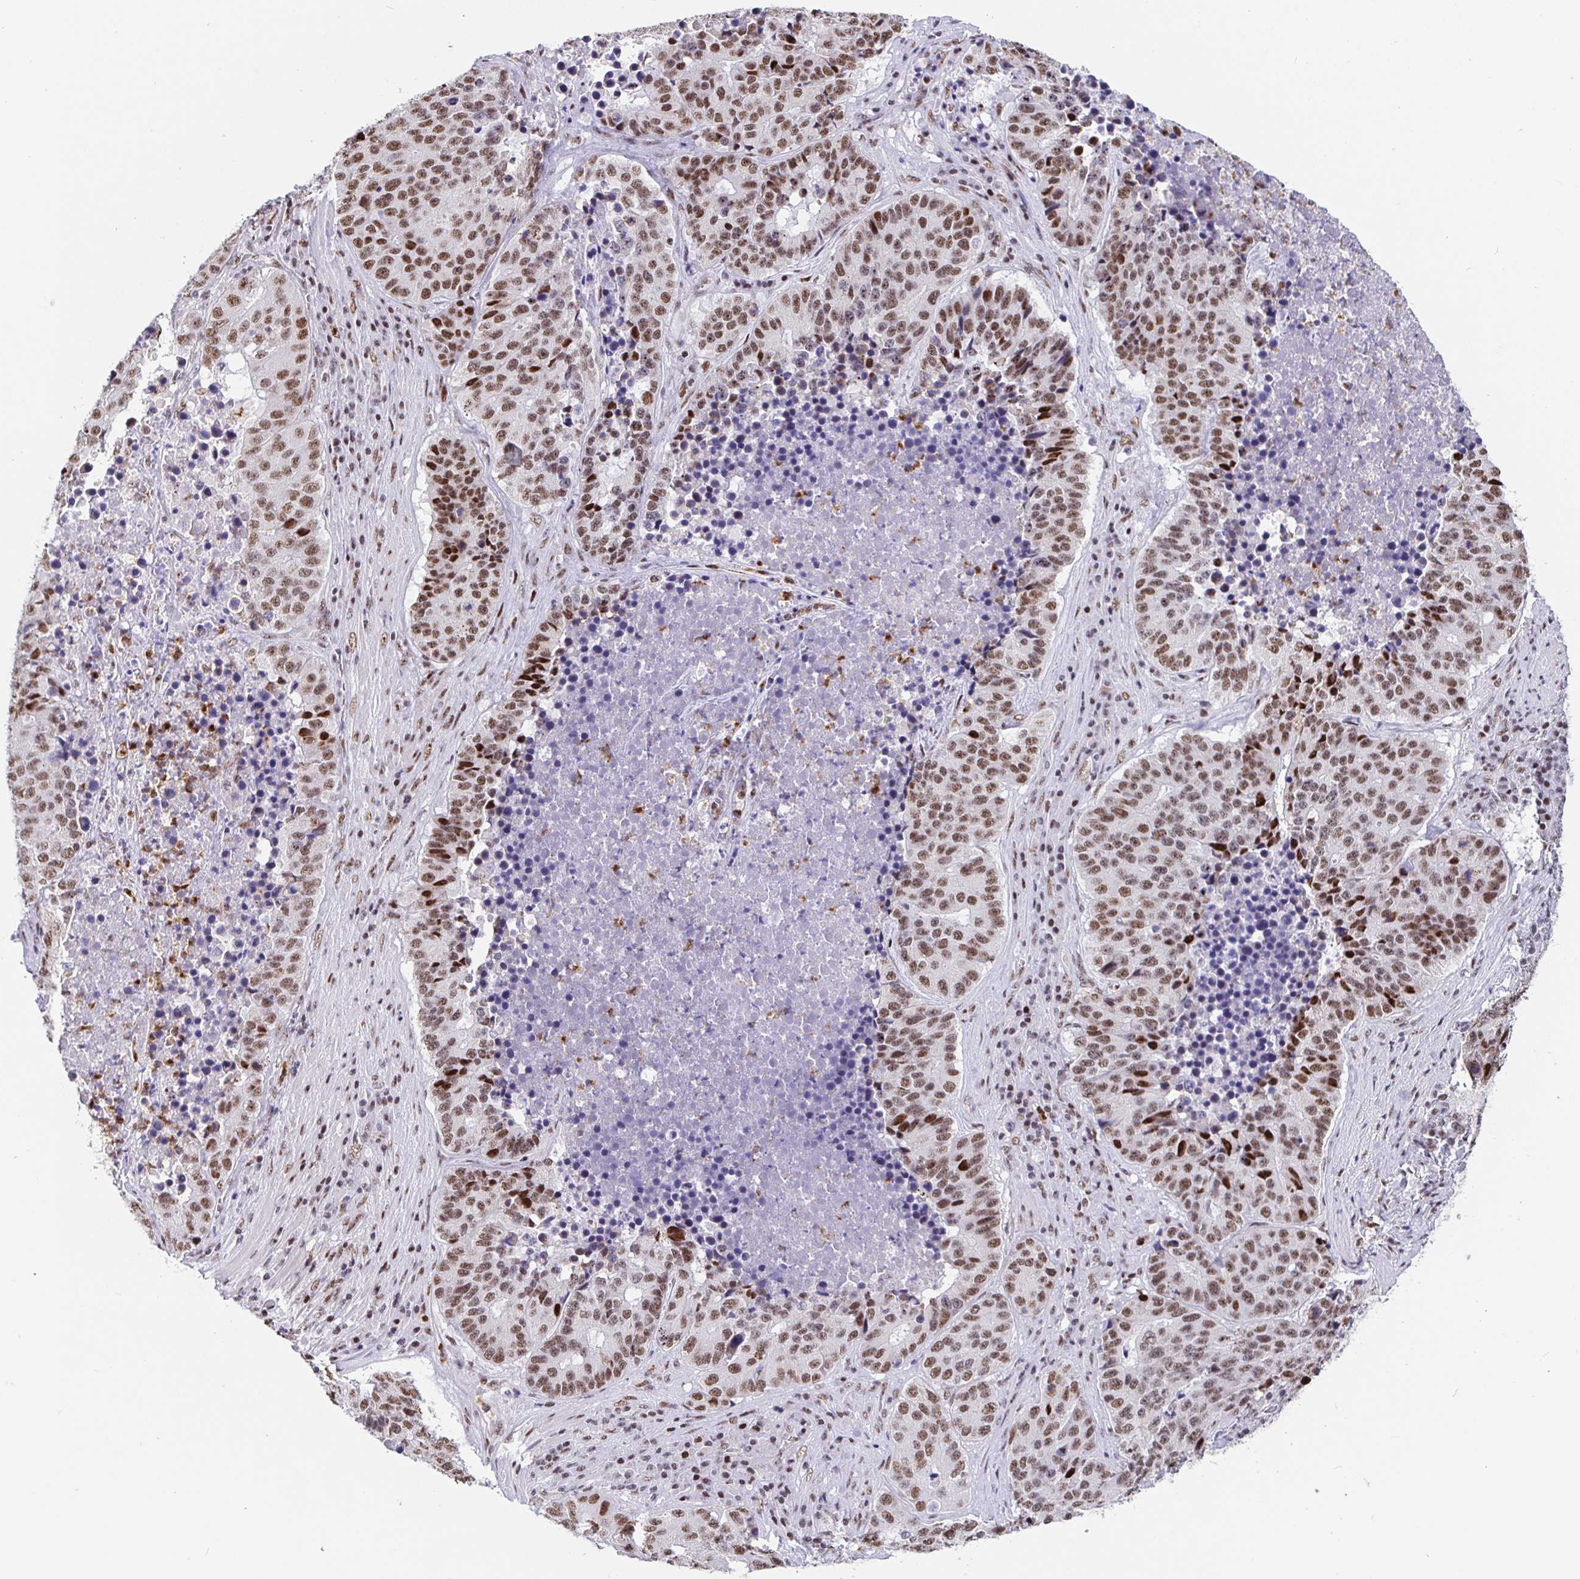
{"staining": {"intensity": "moderate", "quantity": ">75%", "location": "nuclear"}, "tissue": "stomach cancer", "cell_type": "Tumor cells", "image_type": "cancer", "snomed": [{"axis": "morphology", "description": "Adenocarcinoma, NOS"}, {"axis": "topography", "description": "Stomach"}], "caption": "Stomach adenocarcinoma stained with DAB immunohistochemistry (IHC) exhibits medium levels of moderate nuclear positivity in approximately >75% of tumor cells.", "gene": "SETD5", "patient": {"sex": "male", "age": 71}}